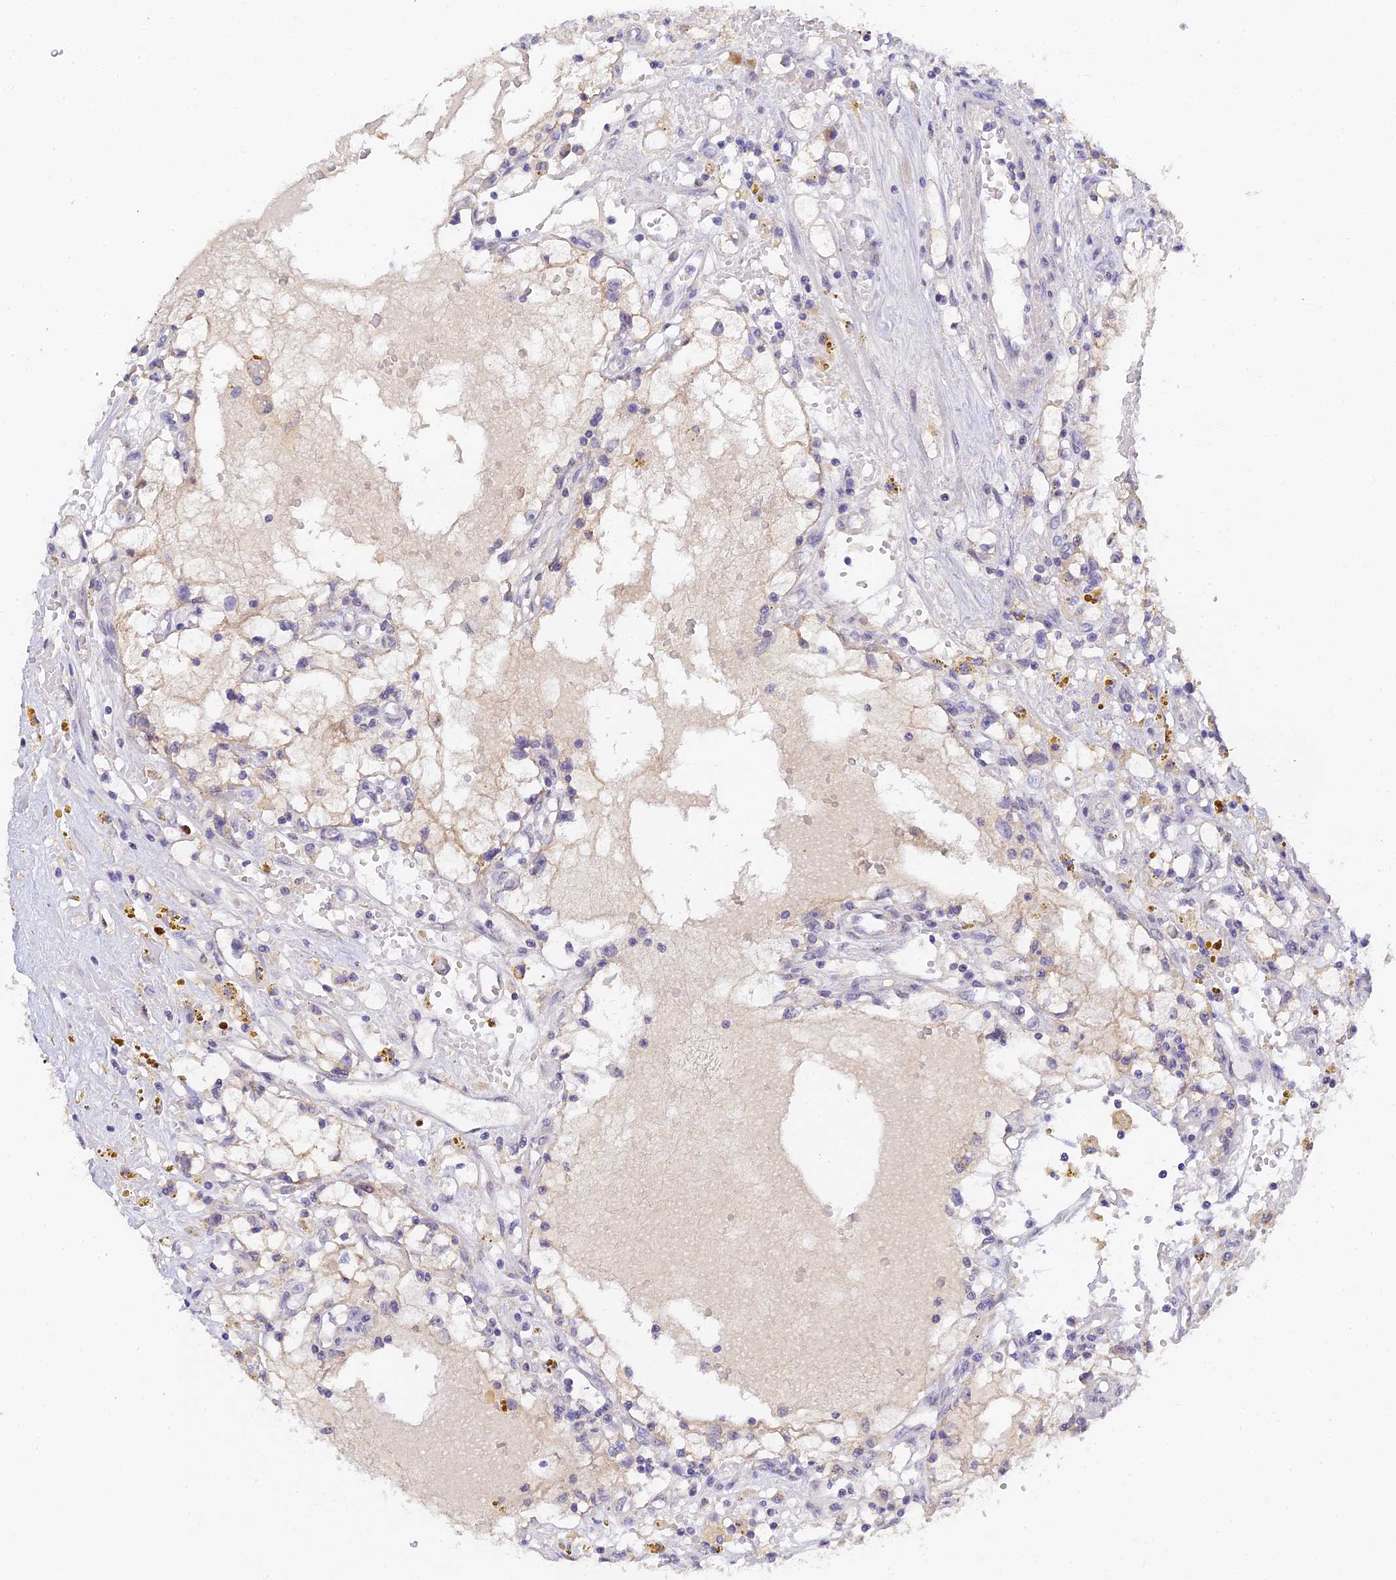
{"staining": {"intensity": "negative", "quantity": "none", "location": "none"}, "tissue": "renal cancer", "cell_type": "Tumor cells", "image_type": "cancer", "snomed": [{"axis": "morphology", "description": "Adenocarcinoma, NOS"}, {"axis": "topography", "description": "Kidney"}], "caption": "The histopathology image exhibits no significant expression in tumor cells of renal adenocarcinoma.", "gene": "HOXB1", "patient": {"sex": "male", "age": 56}}